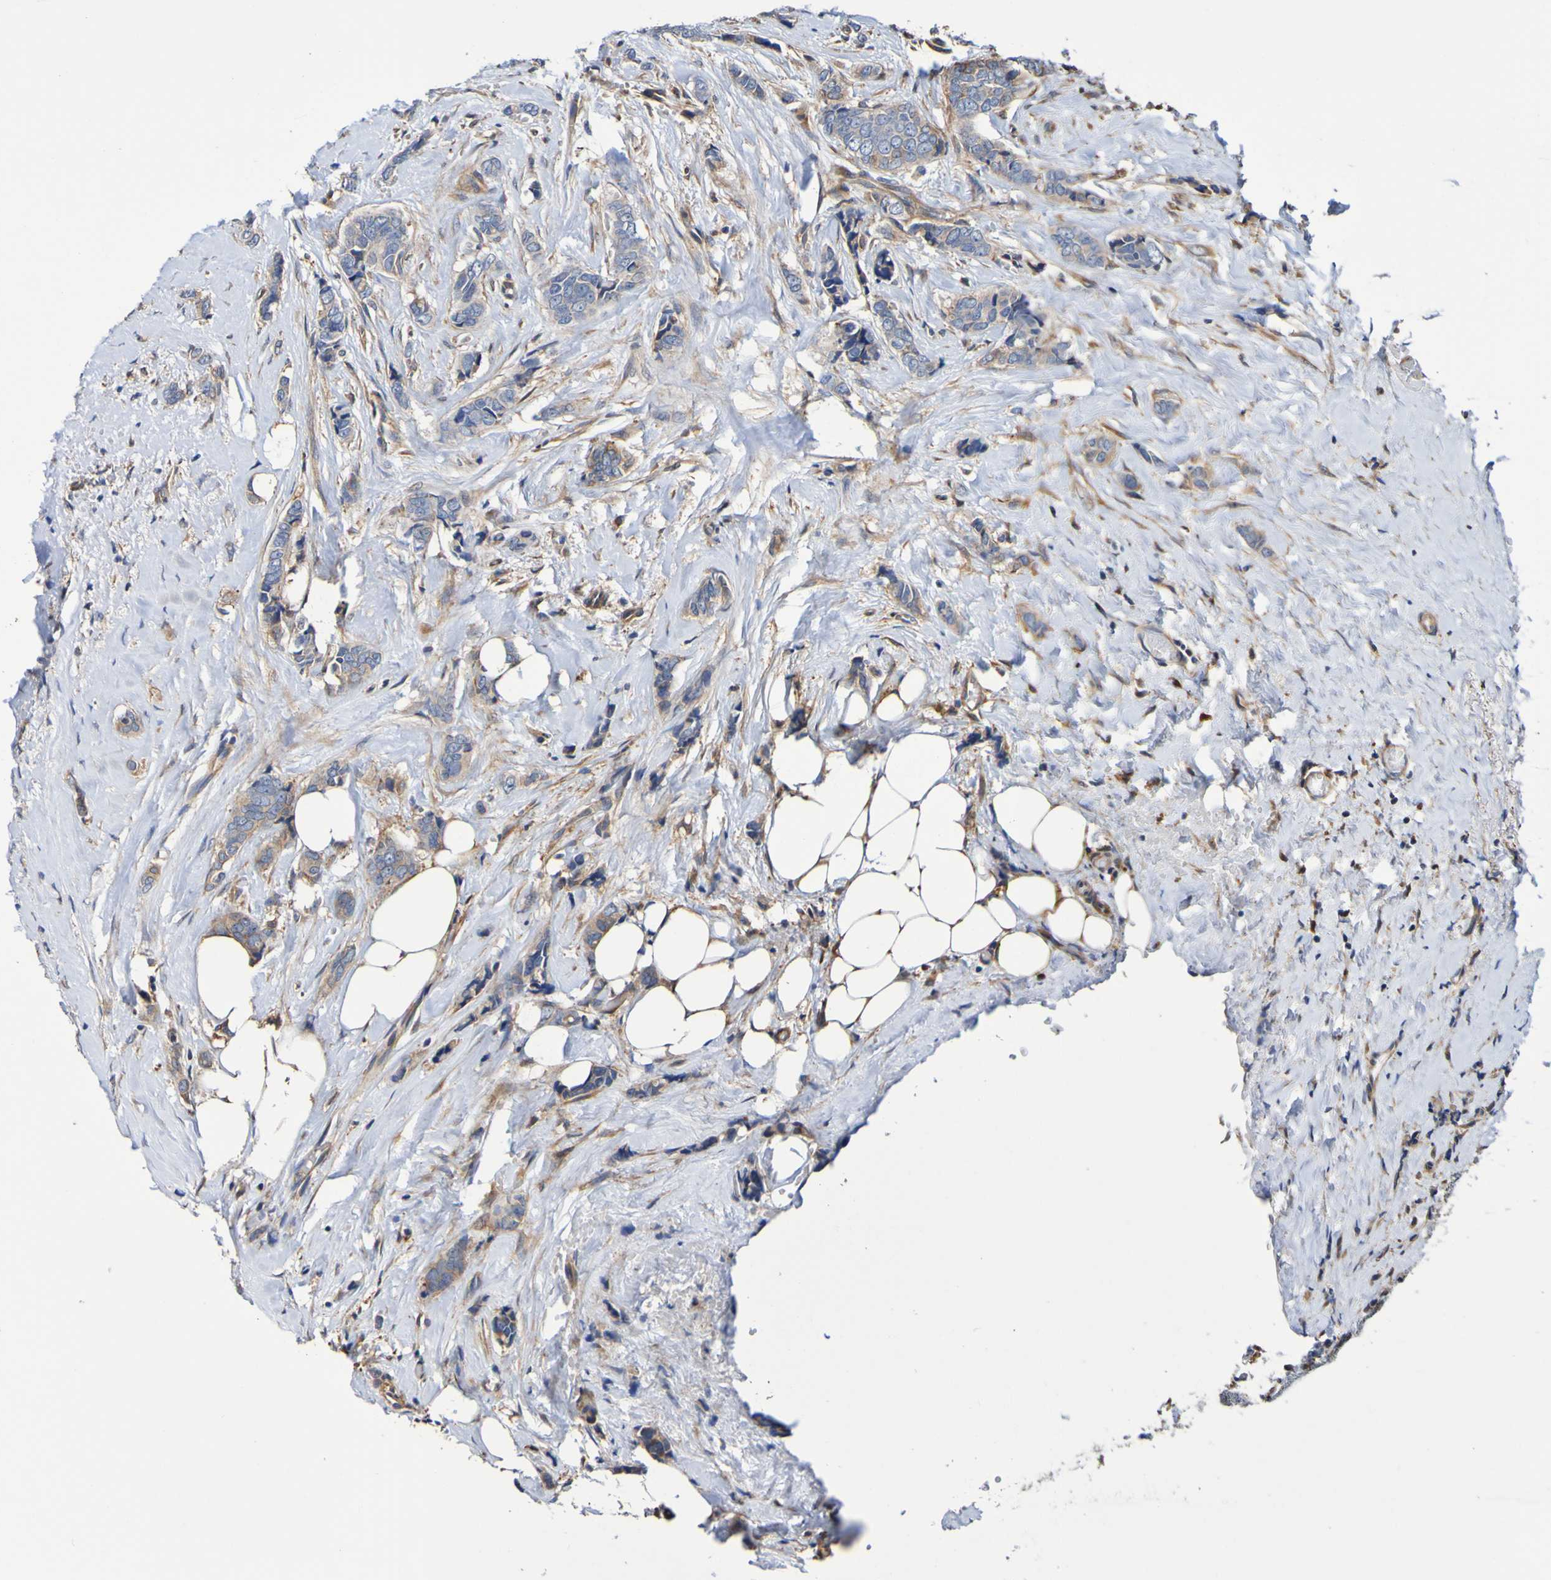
{"staining": {"intensity": "weak", "quantity": "25%-75%", "location": "cytoplasmic/membranous"}, "tissue": "breast cancer", "cell_type": "Tumor cells", "image_type": "cancer", "snomed": [{"axis": "morphology", "description": "Lobular carcinoma"}, {"axis": "topography", "description": "Skin"}, {"axis": "topography", "description": "Breast"}], "caption": "Immunohistochemical staining of lobular carcinoma (breast) displays low levels of weak cytoplasmic/membranous protein staining in about 25%-75% of tumor cells.", "gene": "METAP2", "patient": {"sex": "female", "age": 46}}